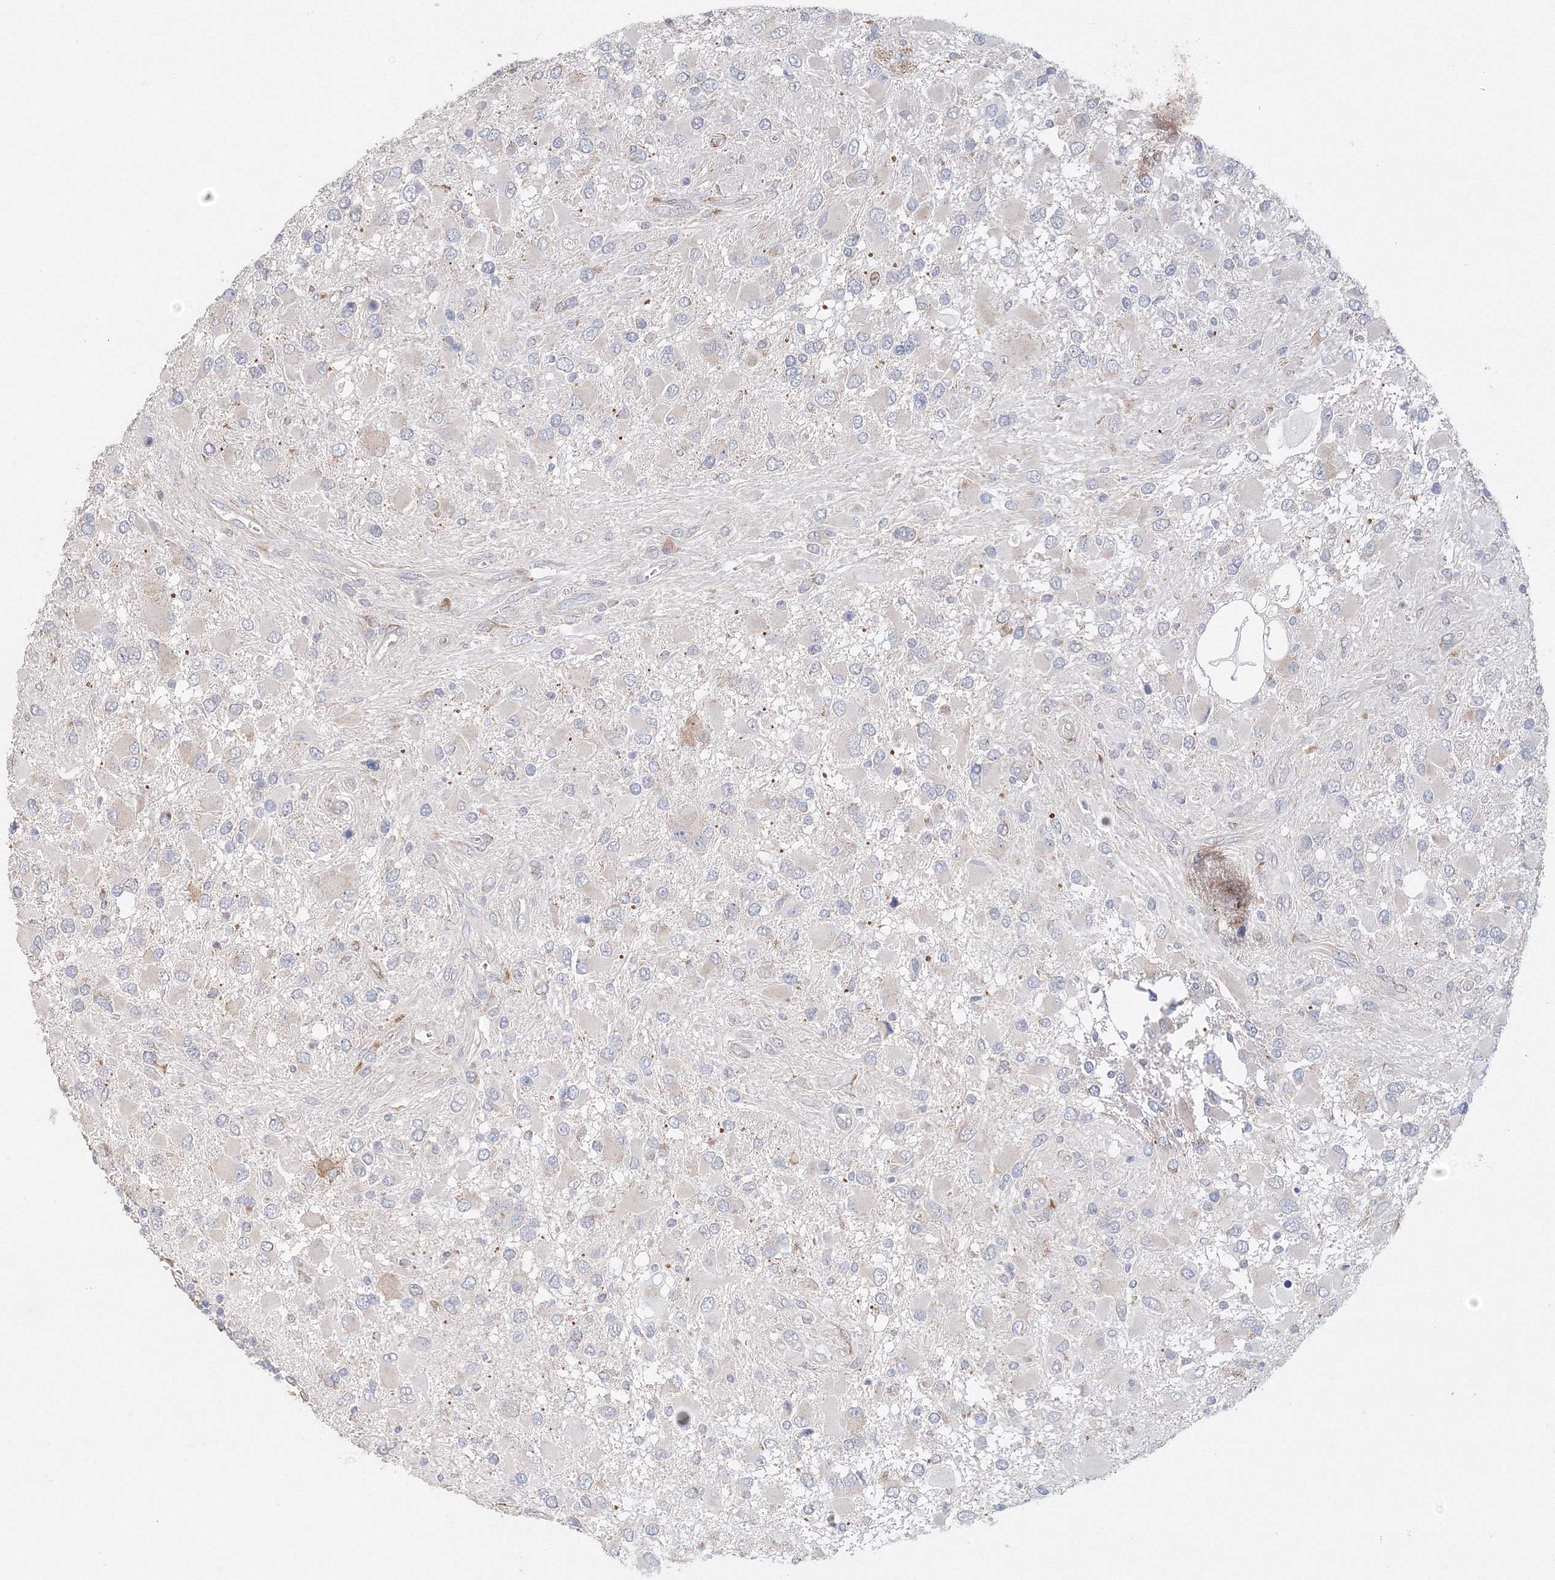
{"staining": {"intensity": "negative", "quantity": "none", "location": "none"}, "tissue": "glioma", "cell_type": "Tumor cells", "image_type": "cancer", "snomed": [{"axis": "morphology", "description": "Glioma, malignant, High grade"}, {"axis": "topography", "description": "Brain"}], "caption": "Tumor cells are negative for protein expression in human glioma.", "gene": "DHRS12", "patient": {"sex": "male", "age": 53}}